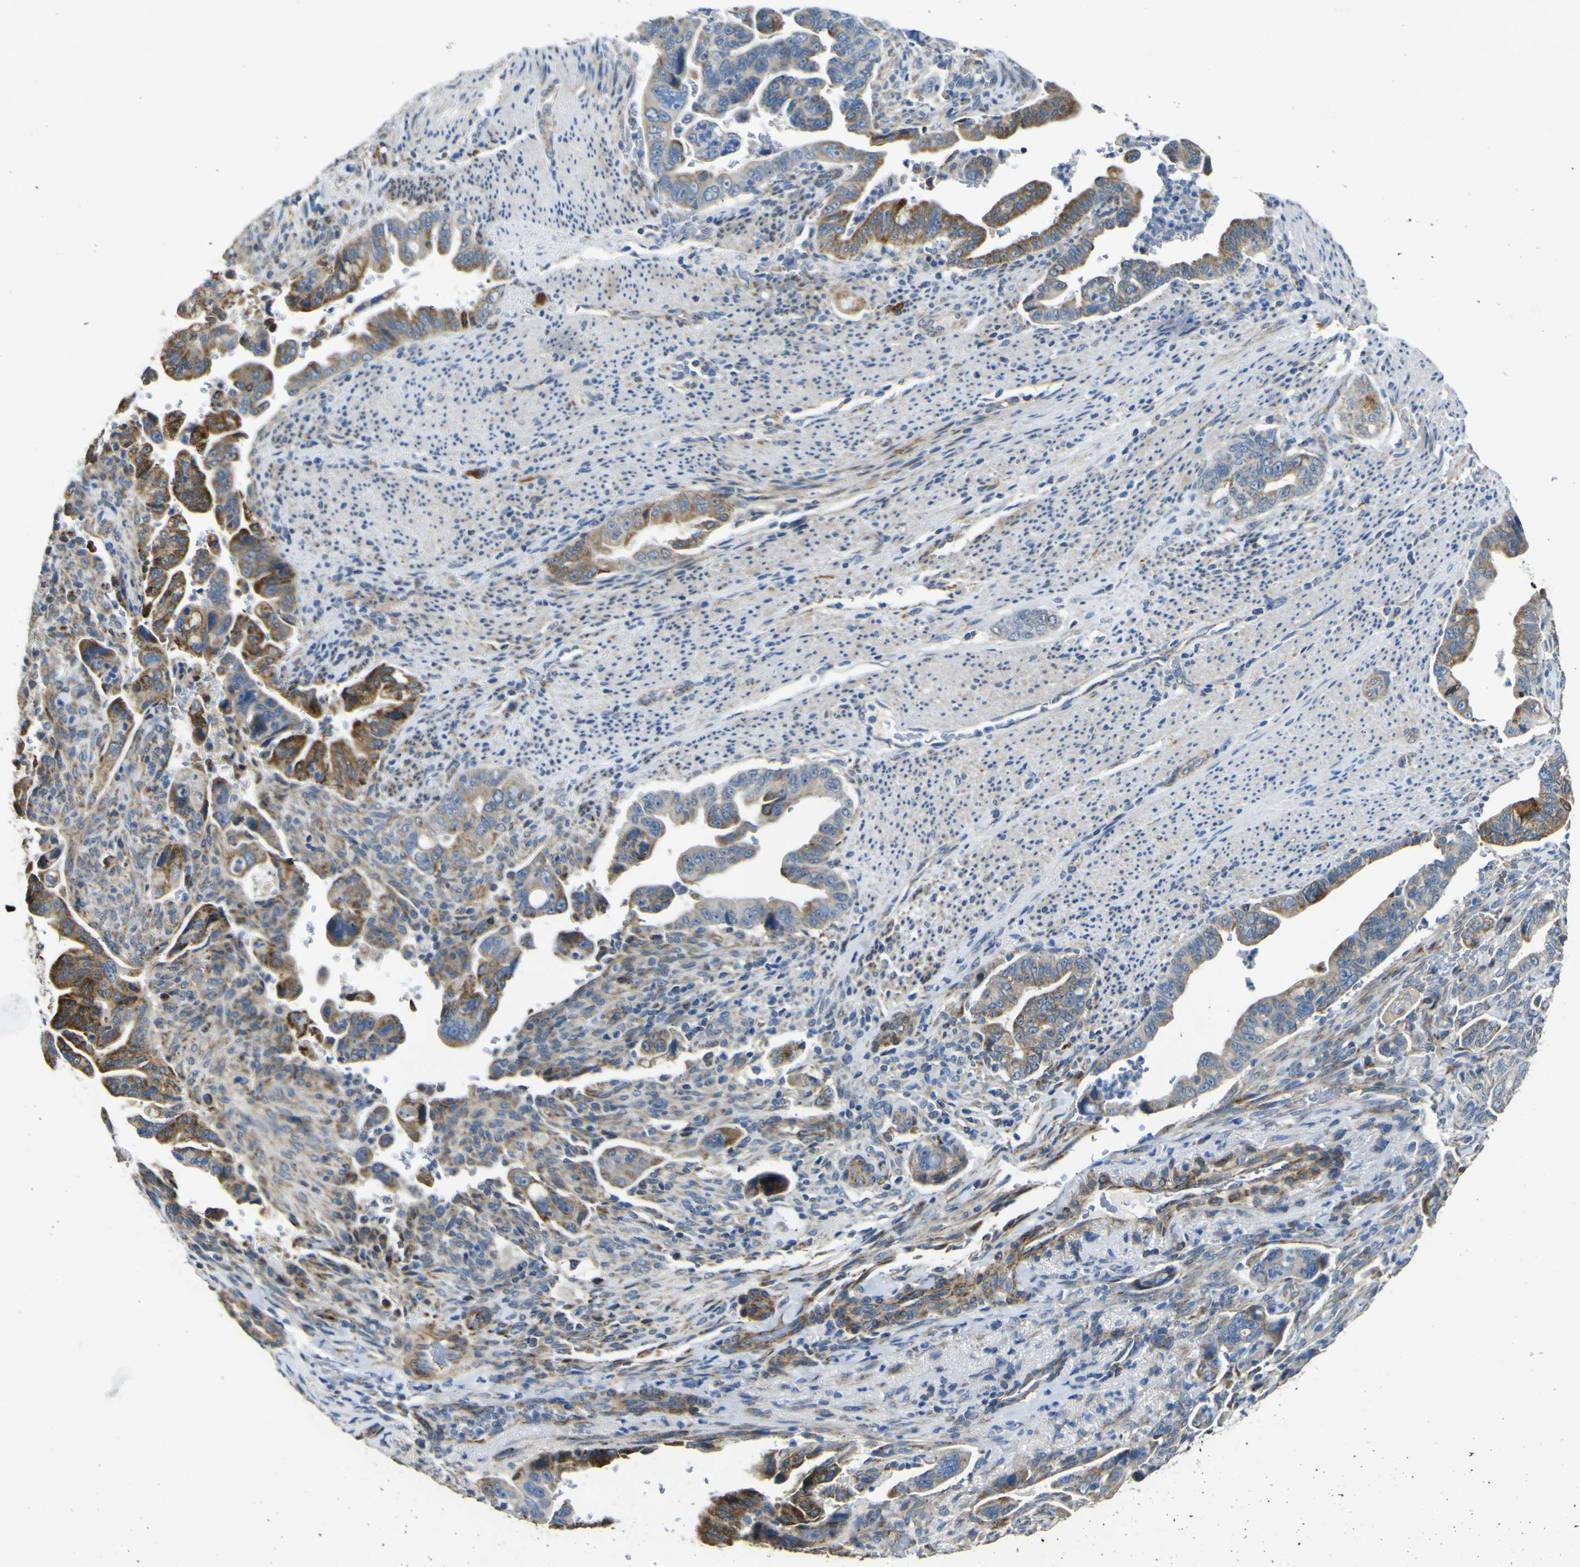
{"staining": {"intensity": "moderate", "quantity": ">75%", "location": "cytoplasmic/membranous"}, "tissue": "pancreatic cancer", "cell_type": "Tumor cells", "image_type": "cancer", "snomed": [{"axis": "morphology", "description": "Adenocarcinoma, NOS"}, {"axis": "topography", "description": "Pancreas"}], "caption": "This image exhibits pancreatic cancer stained with immunohistochemistry (IHC) to label a protein in brown. The cytoplasmic/membranous of tumor cells show moderate positivity for the protein. Nuclei are counter-stained blue.", "gene": "ALDH18A1", "patient": {"sex": "male", "age": 70}}